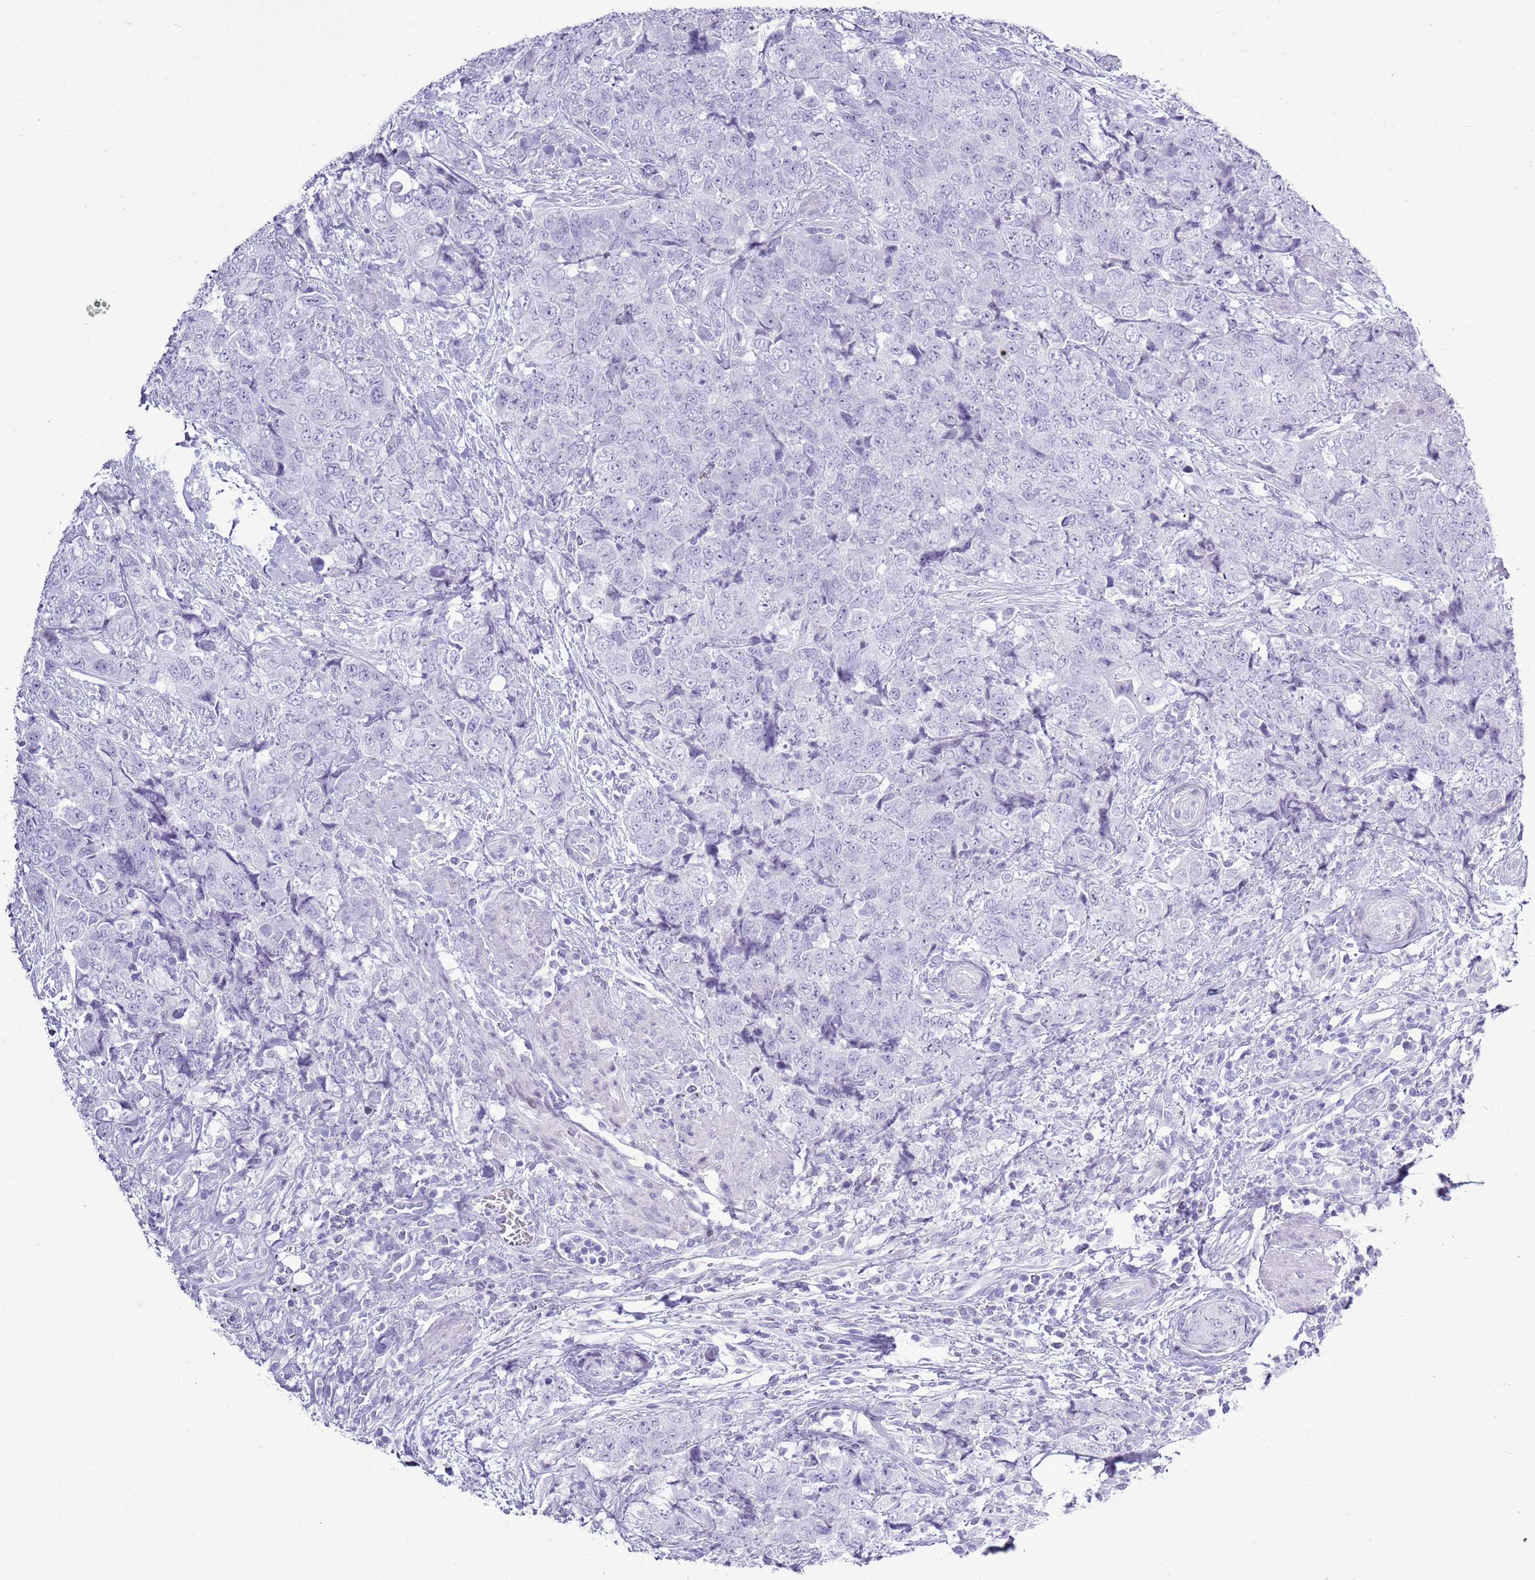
{"staining": {"intensity": "negative", "quantity": "none", "location": "none"}, "tissue": "urothelial cancer", "cell_type": "Tumor cells", "image_type": "cancer", "snomed": [{"axis": "morphology", "description": "Urothelial carcinoma, High grade"}, {"axis": "topography", "description": "Urinary bladder"}], "caption": "Immunohistochemical staining of human urothelial cancer demonstrates no significant expression in tumor cells.", "gene": "ASIP", "patient": {"sex": "female", "age": 78}}